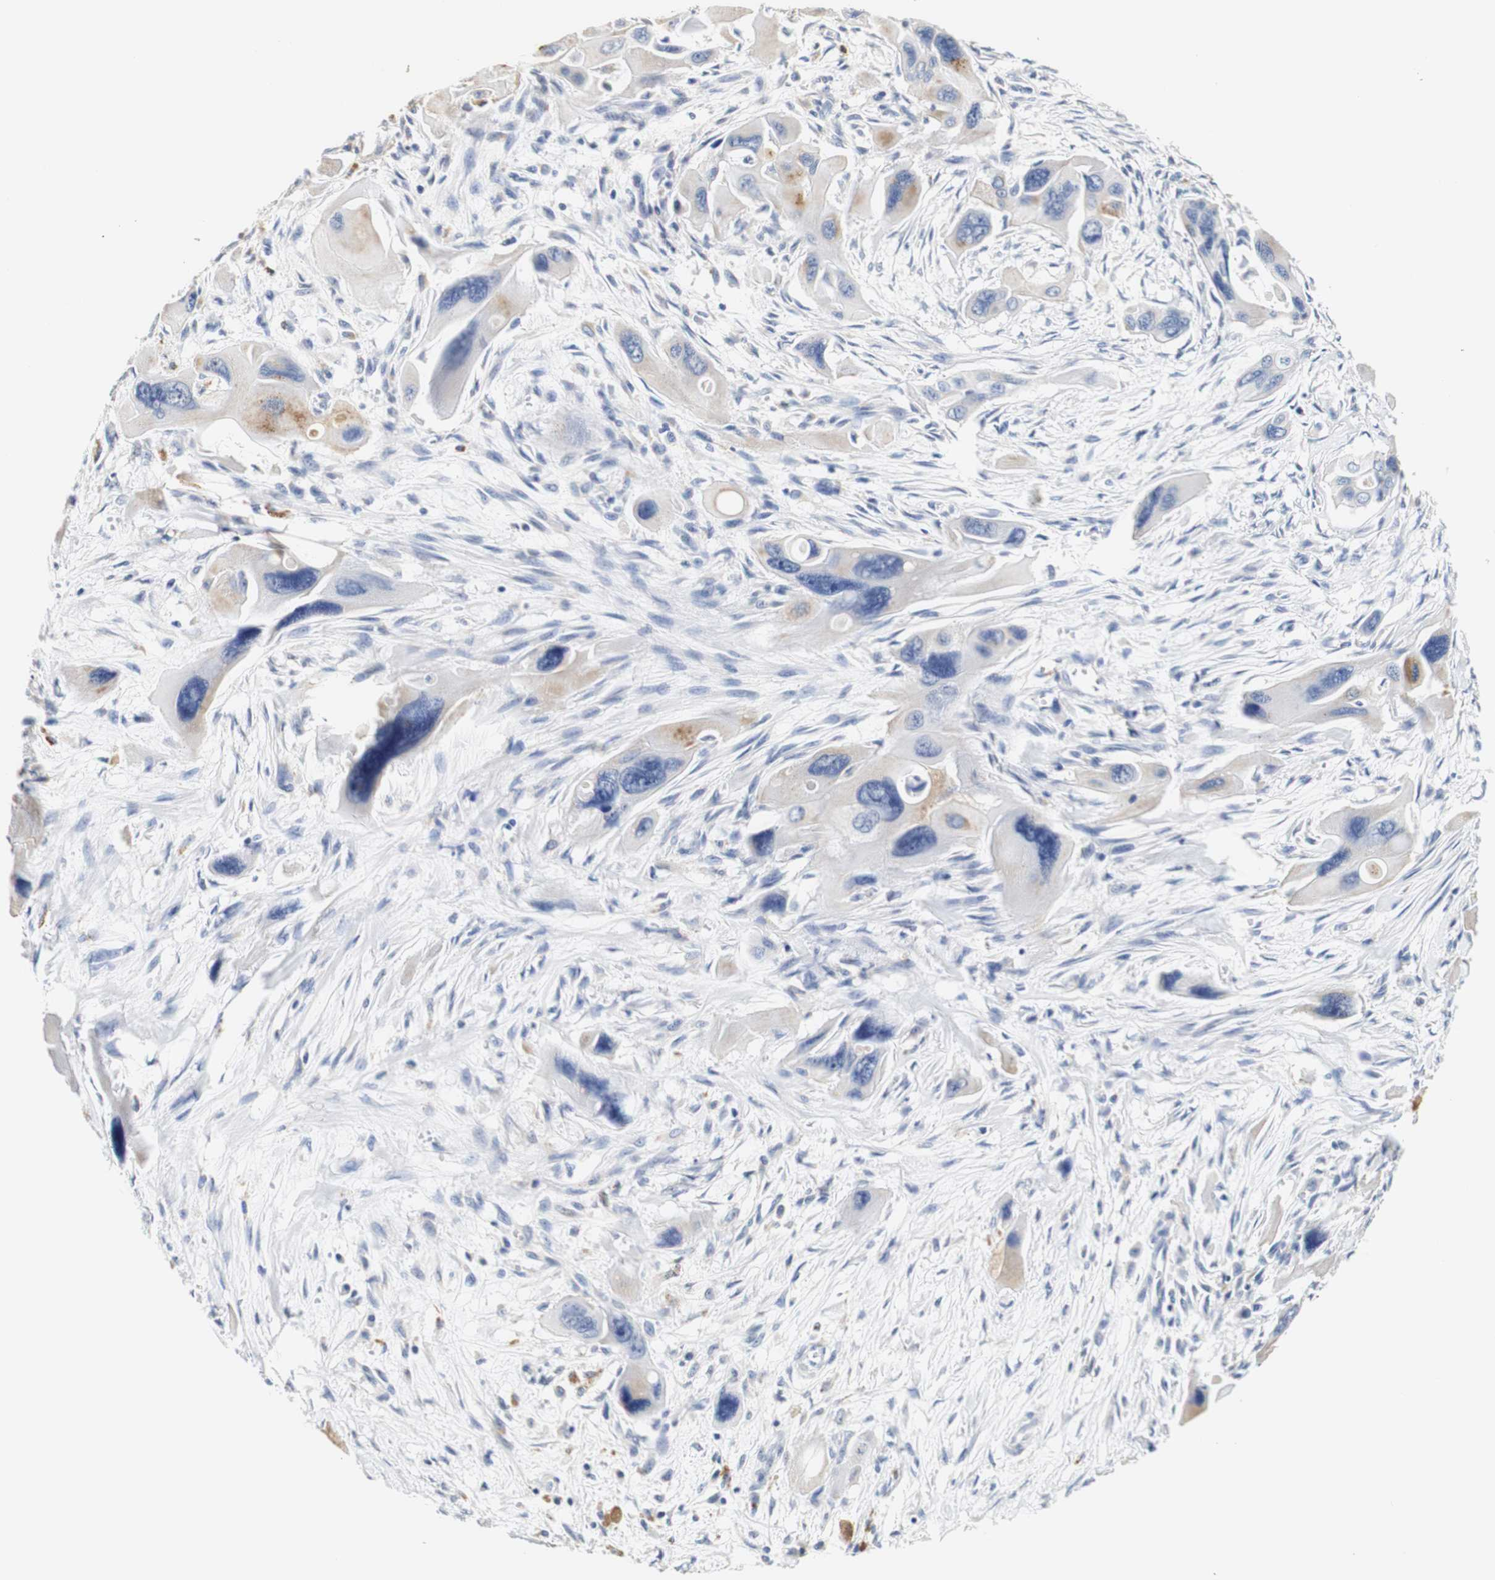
{"staining": {"intensity": "weak", "quantity": "25%-75%", "location": "cytoplasmic/membranous"}, "tissue": "pancreatic cancer", "cell_type": "Tumor cells", "image_type": "cancer", "snomed": [{"axis": "morphology", "description": "Adenocarcinoma, NOS"}, {"axis": "topography", "description": "Pancreas"}], "caption": "Protein analysis of adenocarcinoma (pancreatic) tissue demonstrates weak cytoplasmic/membranous positivity in about 25%-75% of tumor cells. Ihc stains the protein of interest in brown and the nuclei are stained blue.", "gene": "CAMK4", "patient": {"sex": "male", "age": 73}}